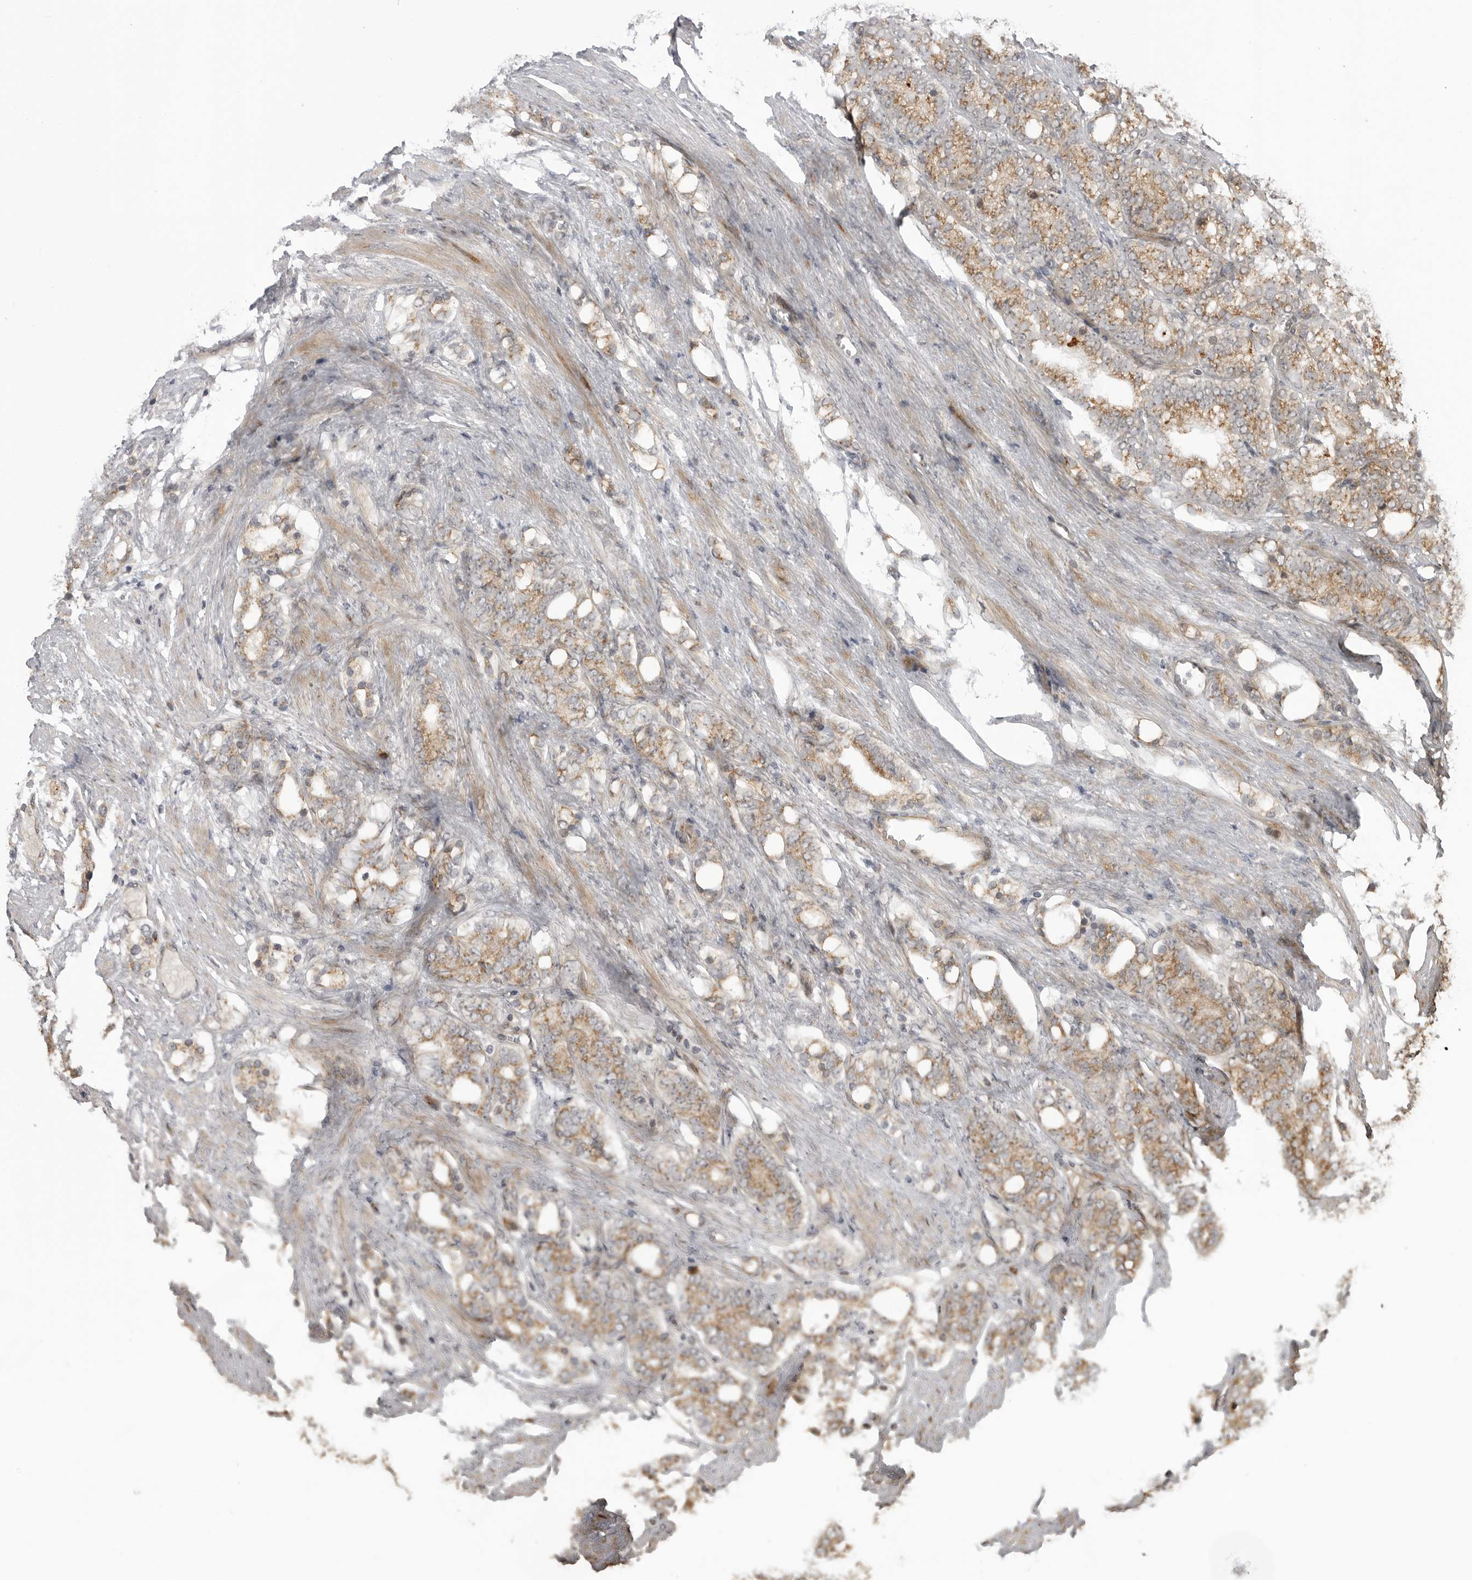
{"staining": {"intensity": "moderate", "quantity": ">75%", "location": "cytoplasmic/membranous"}, "tissue": "prostate cancer", "cell_type": "Tumor cells", "image_type": "cancer", "snomed": [{"axis": "morphology", "description": "Adenocarcinoma, High grade"}, {"axis": "topography", "description": "Prostate"}], "caption": "The histopathology image reveals staining of prostate high-grade adenocarcinoma, revealing moderate cytoplasmic/membranous protein staining (brown color) within tumor cells.", "gene": "LRRC45", "patient": {"sex": "male", "age": 57}}